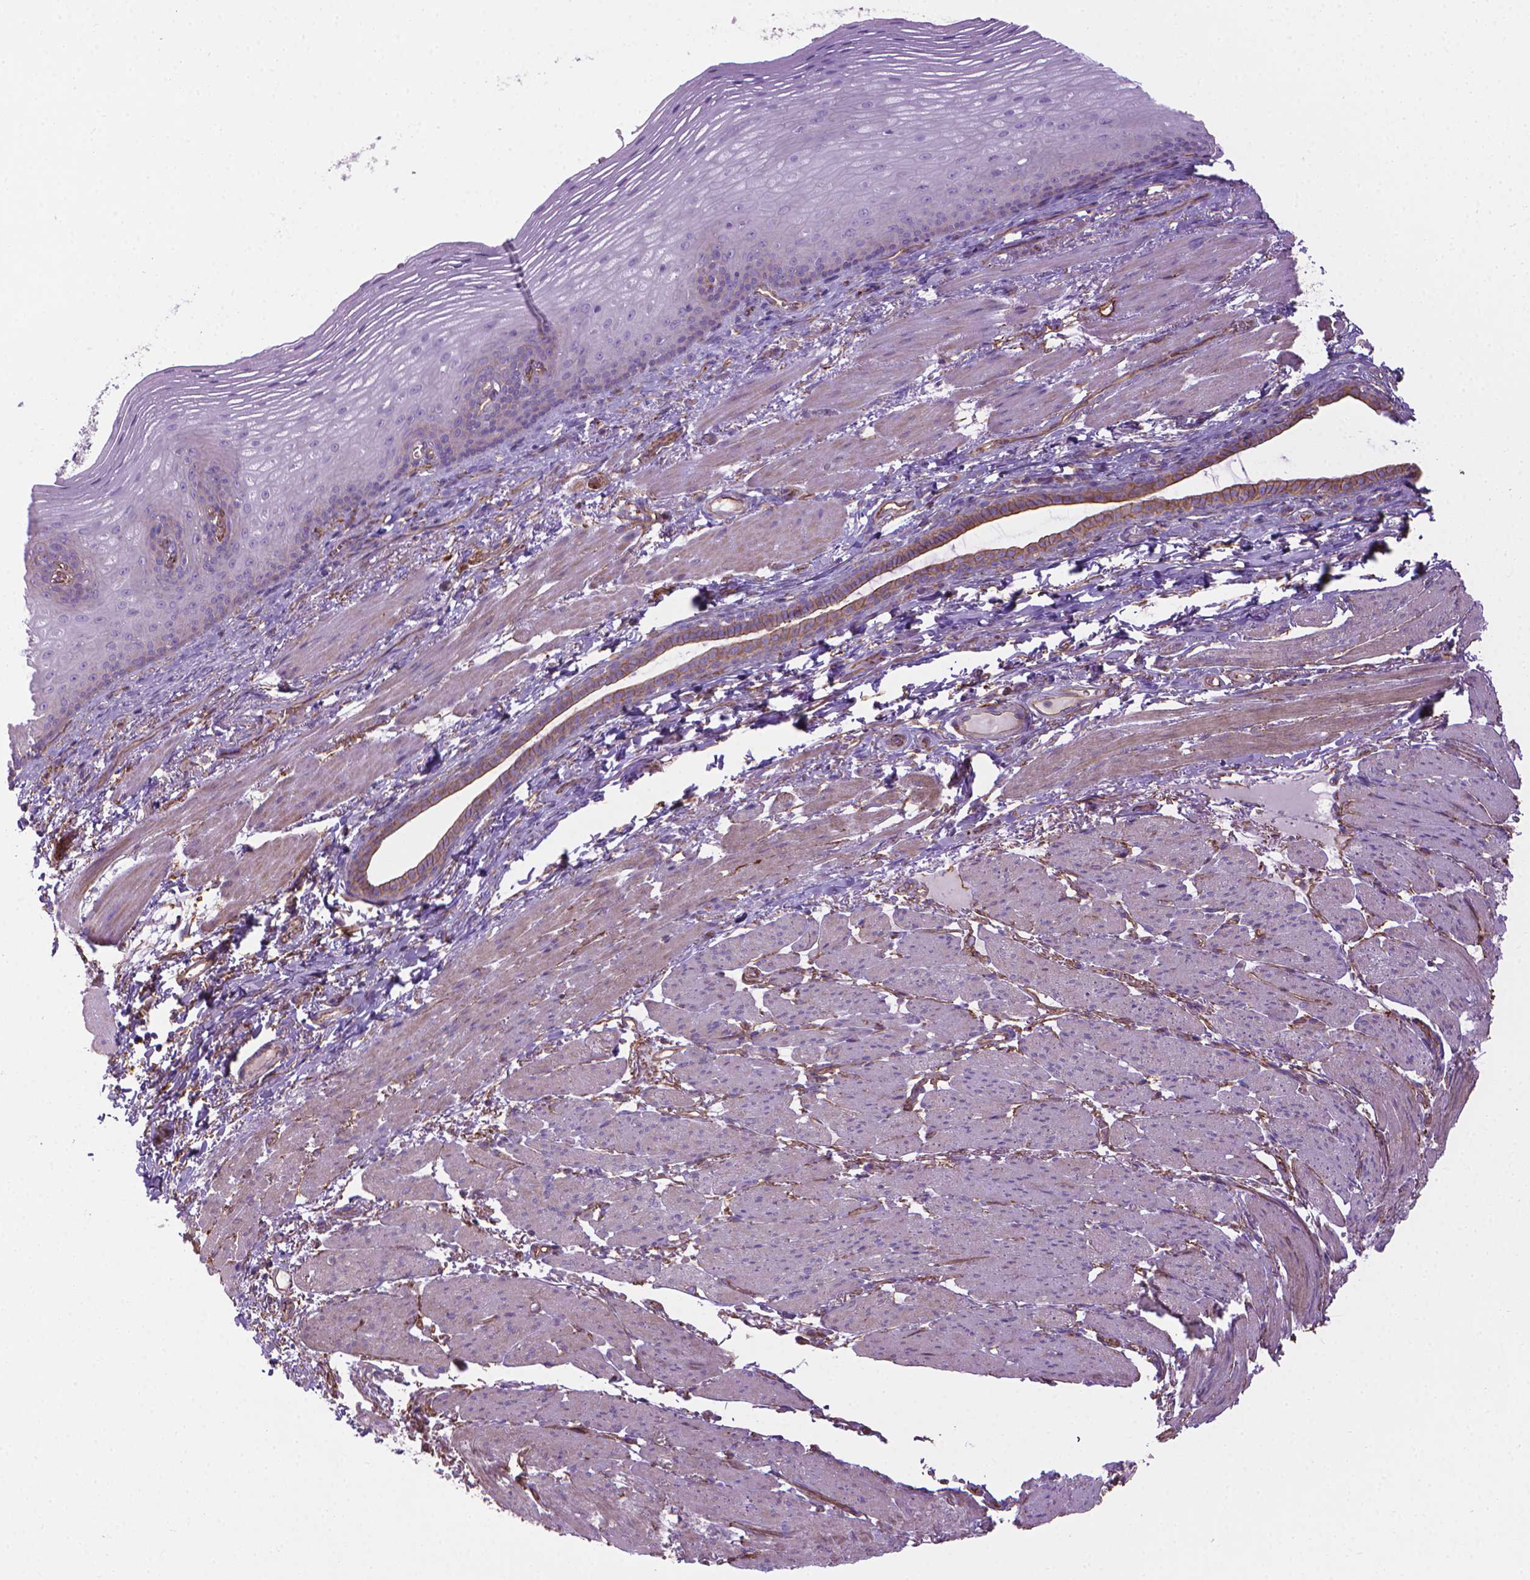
{"staining": {"intensity": "negative", "quantity": "none", "location": "none"}, "tissue": "esophagus", "cell_type": "Squamous epithelial cells", "image_type": "normal", "snomed": [{"axis": "morphology", "description": "Normal tissue, NOS"}, {"axis": "topography", "description": "Esophagus"}], "caption": "This is a photomicrograph of IHC staining of normal esophagus, which shows no positivity in squamous epithelial cells.", "gene": "TENT5A", "patient": {"sex": "male", "age": 76}}